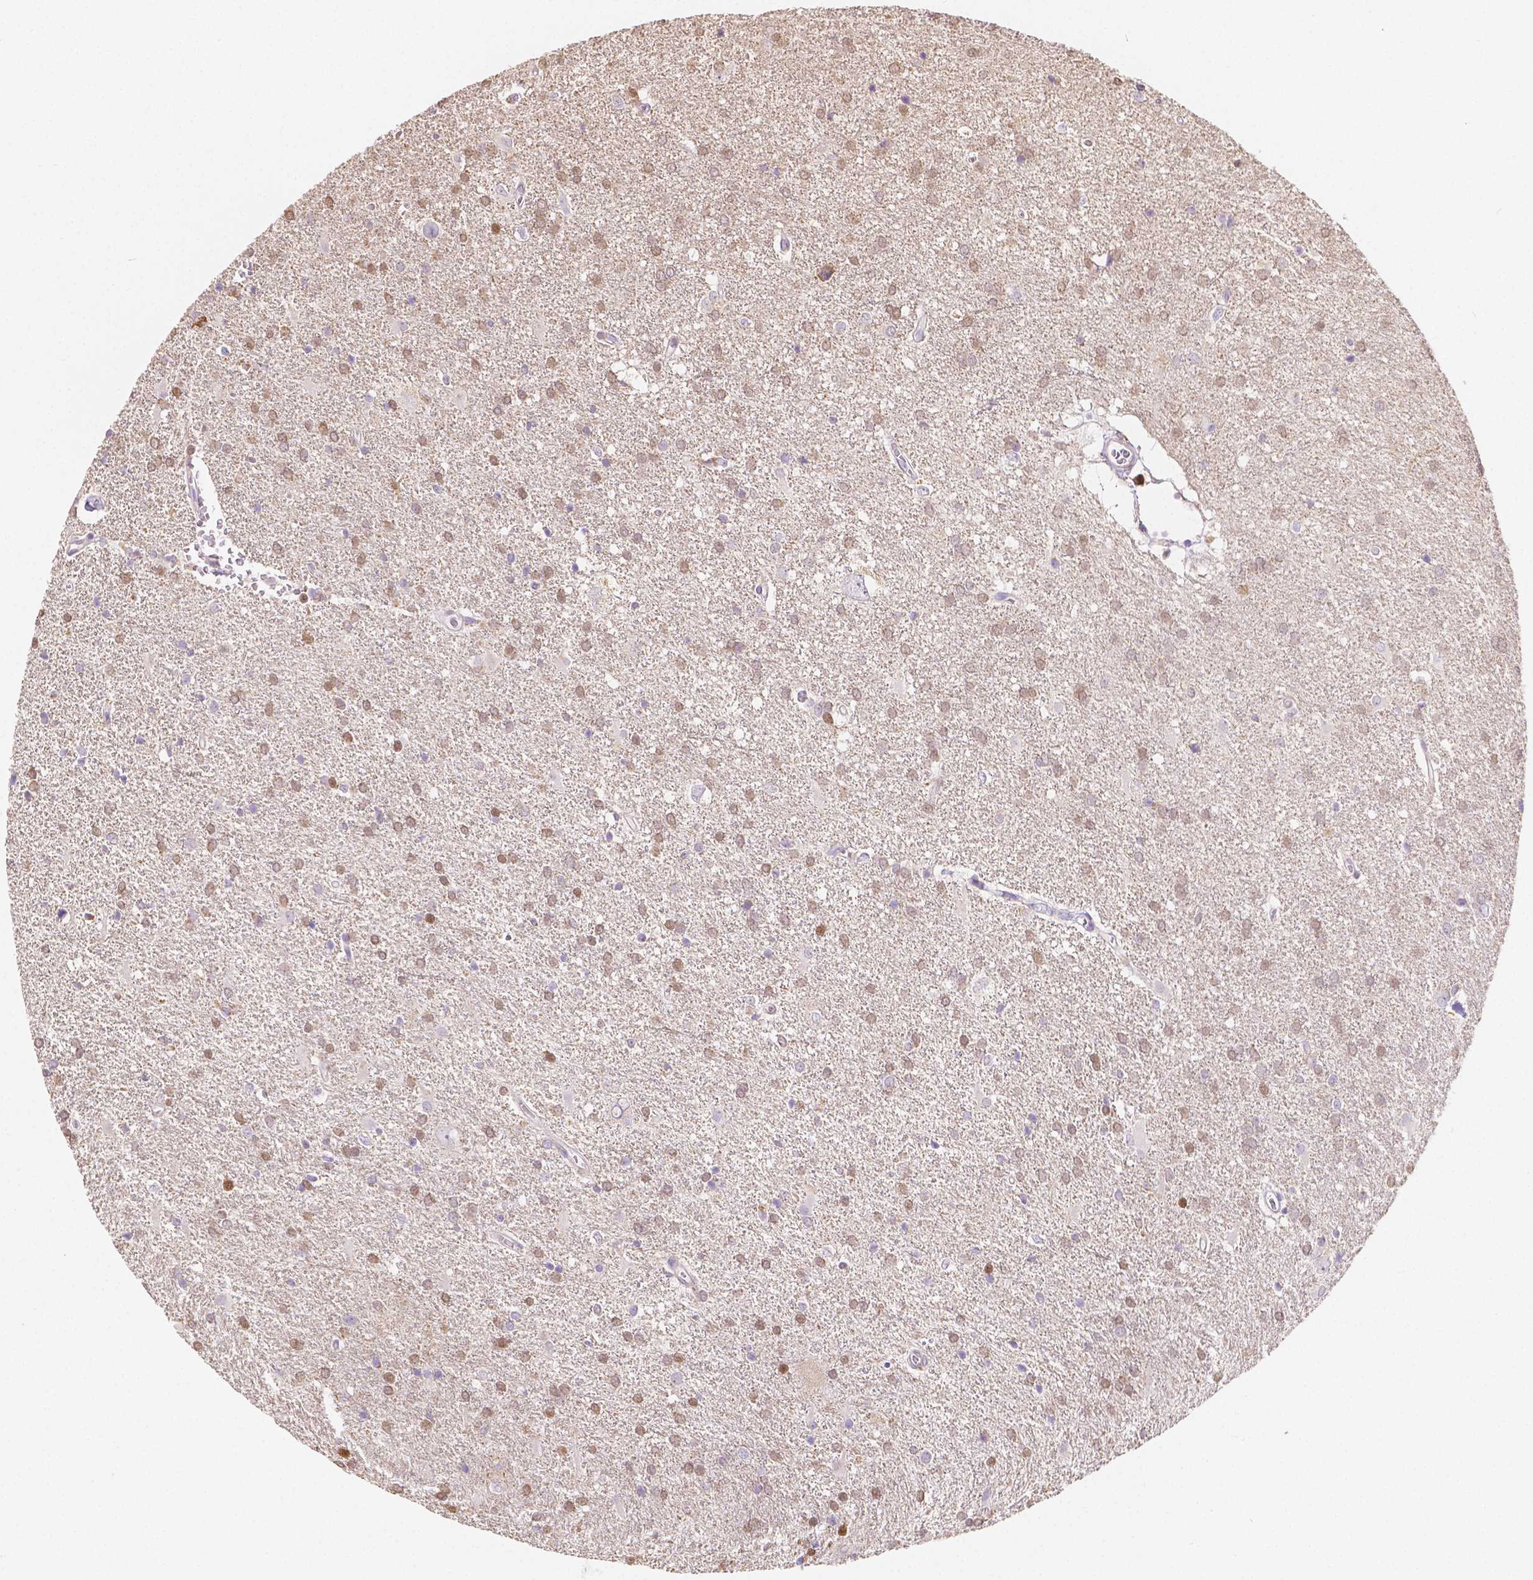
{"staining": {"intensity": "weak", "quantity": ">75%", "location": "cytoplasmic/membranous,nuclear"}, "tissue": "glioma", "cell_type": "Tumor cells", "image_type": "cancer", "snomed": [{"axis": "morphology", "description": "Glioma, malignant, Low grade"}, {"axis": "topography", "description": "Brain"}], "caption": "Human glioma stained for a protein (brown) reveals weak cytoplasmic/membranous and nuclear positive positivity in about >75% of tumor cells.", "gene": "TMEM130", "patient": {"sex": "male", "age": 66}}